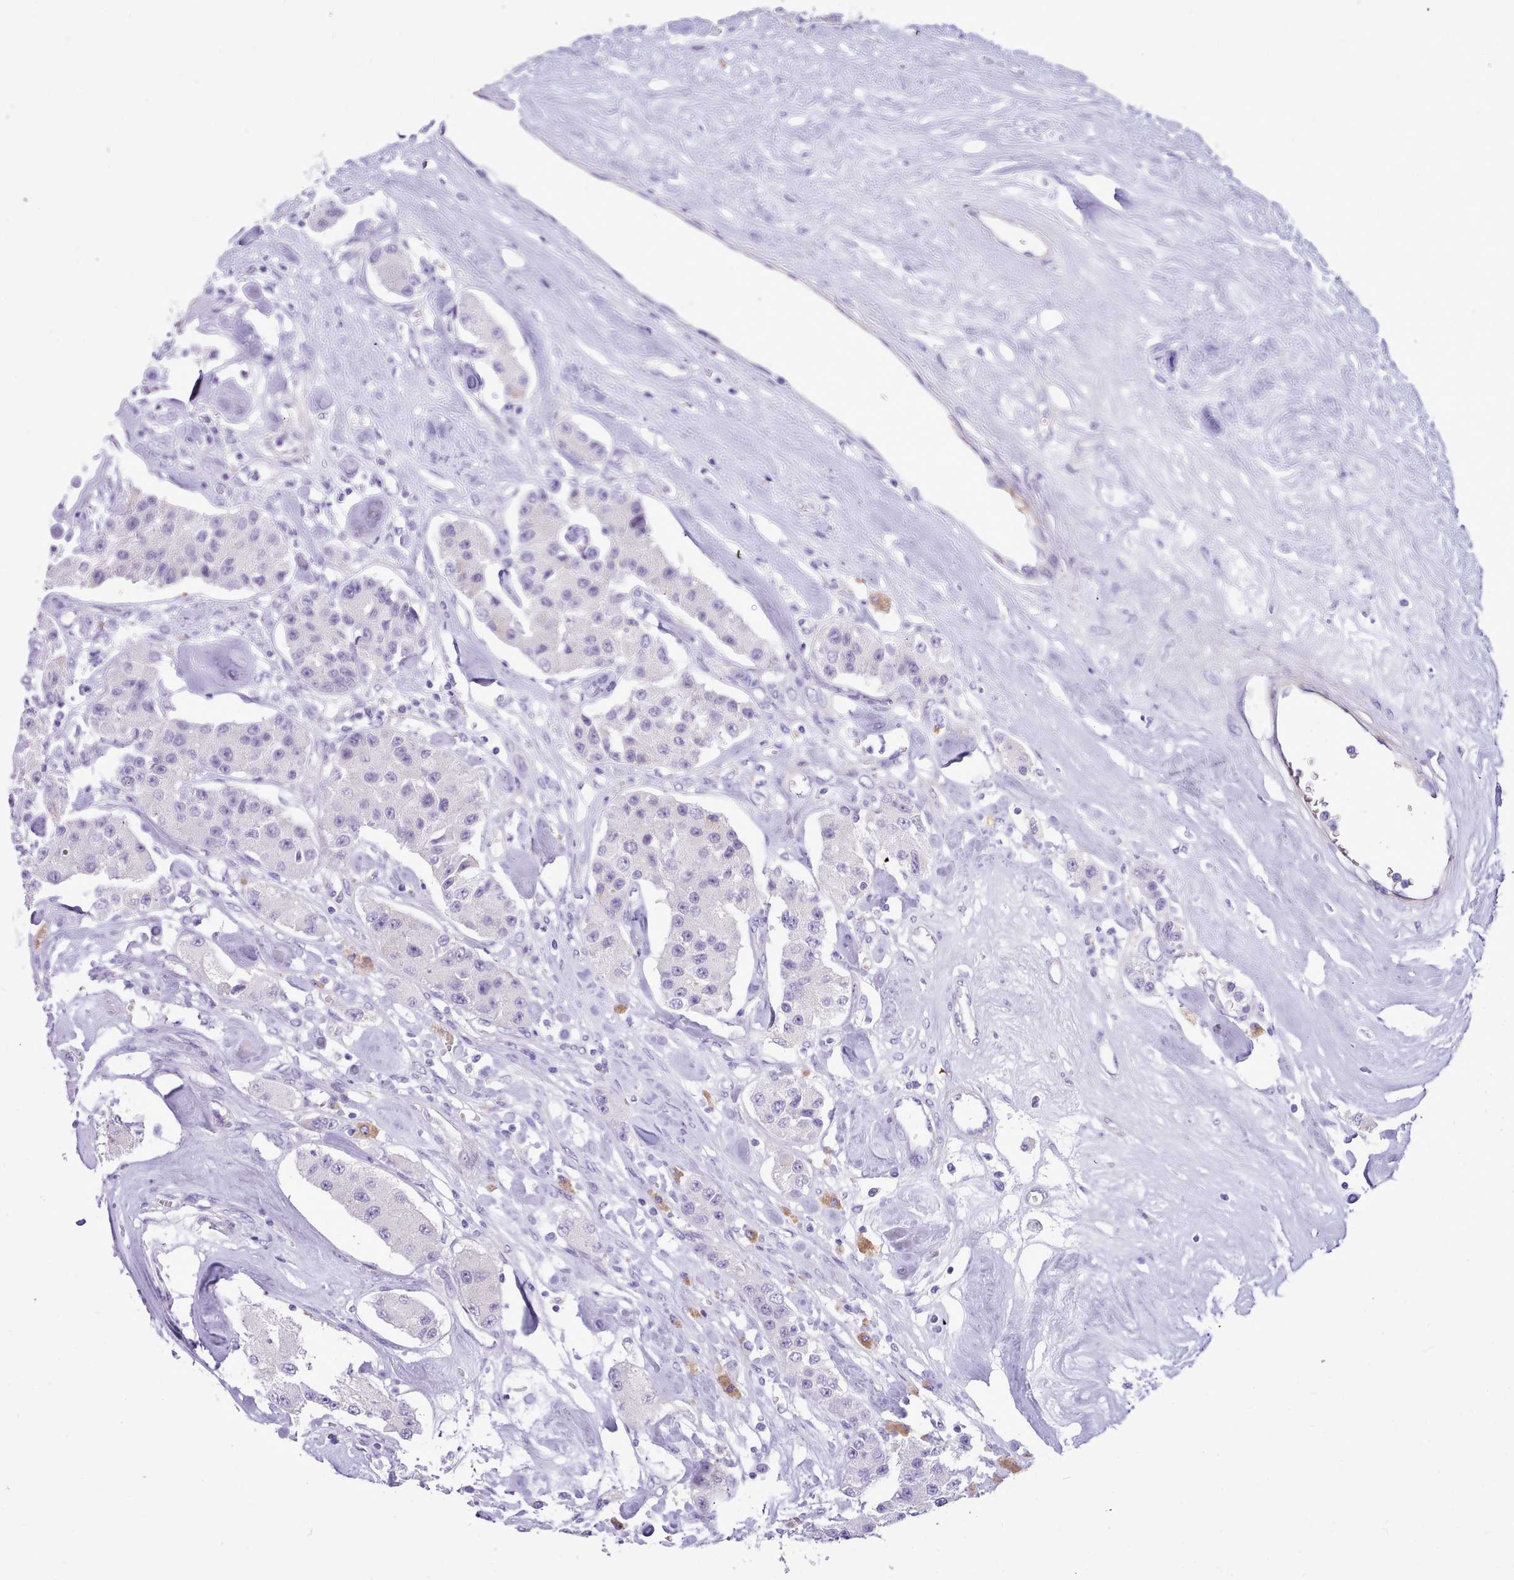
{"staining": {"intensity": "negative", "quantity": "none", "location": "none"}, "tissue": "carcinoid", "cell_type": "Tumor cells", "image_type": "cancer", "snomed": [{"axis": "morphology", "description": "Carcinoid, malignant, NOS"}, {"axis": "topography", "description": "Pancreas"}], "caption": "The histopathology image exhibits no significant staining in tumor cells of malignant carcinoid. (DAB IHC, high magnification).", "gene": "LRRC37A", "patient": {"sex": "male", "age": 41}}